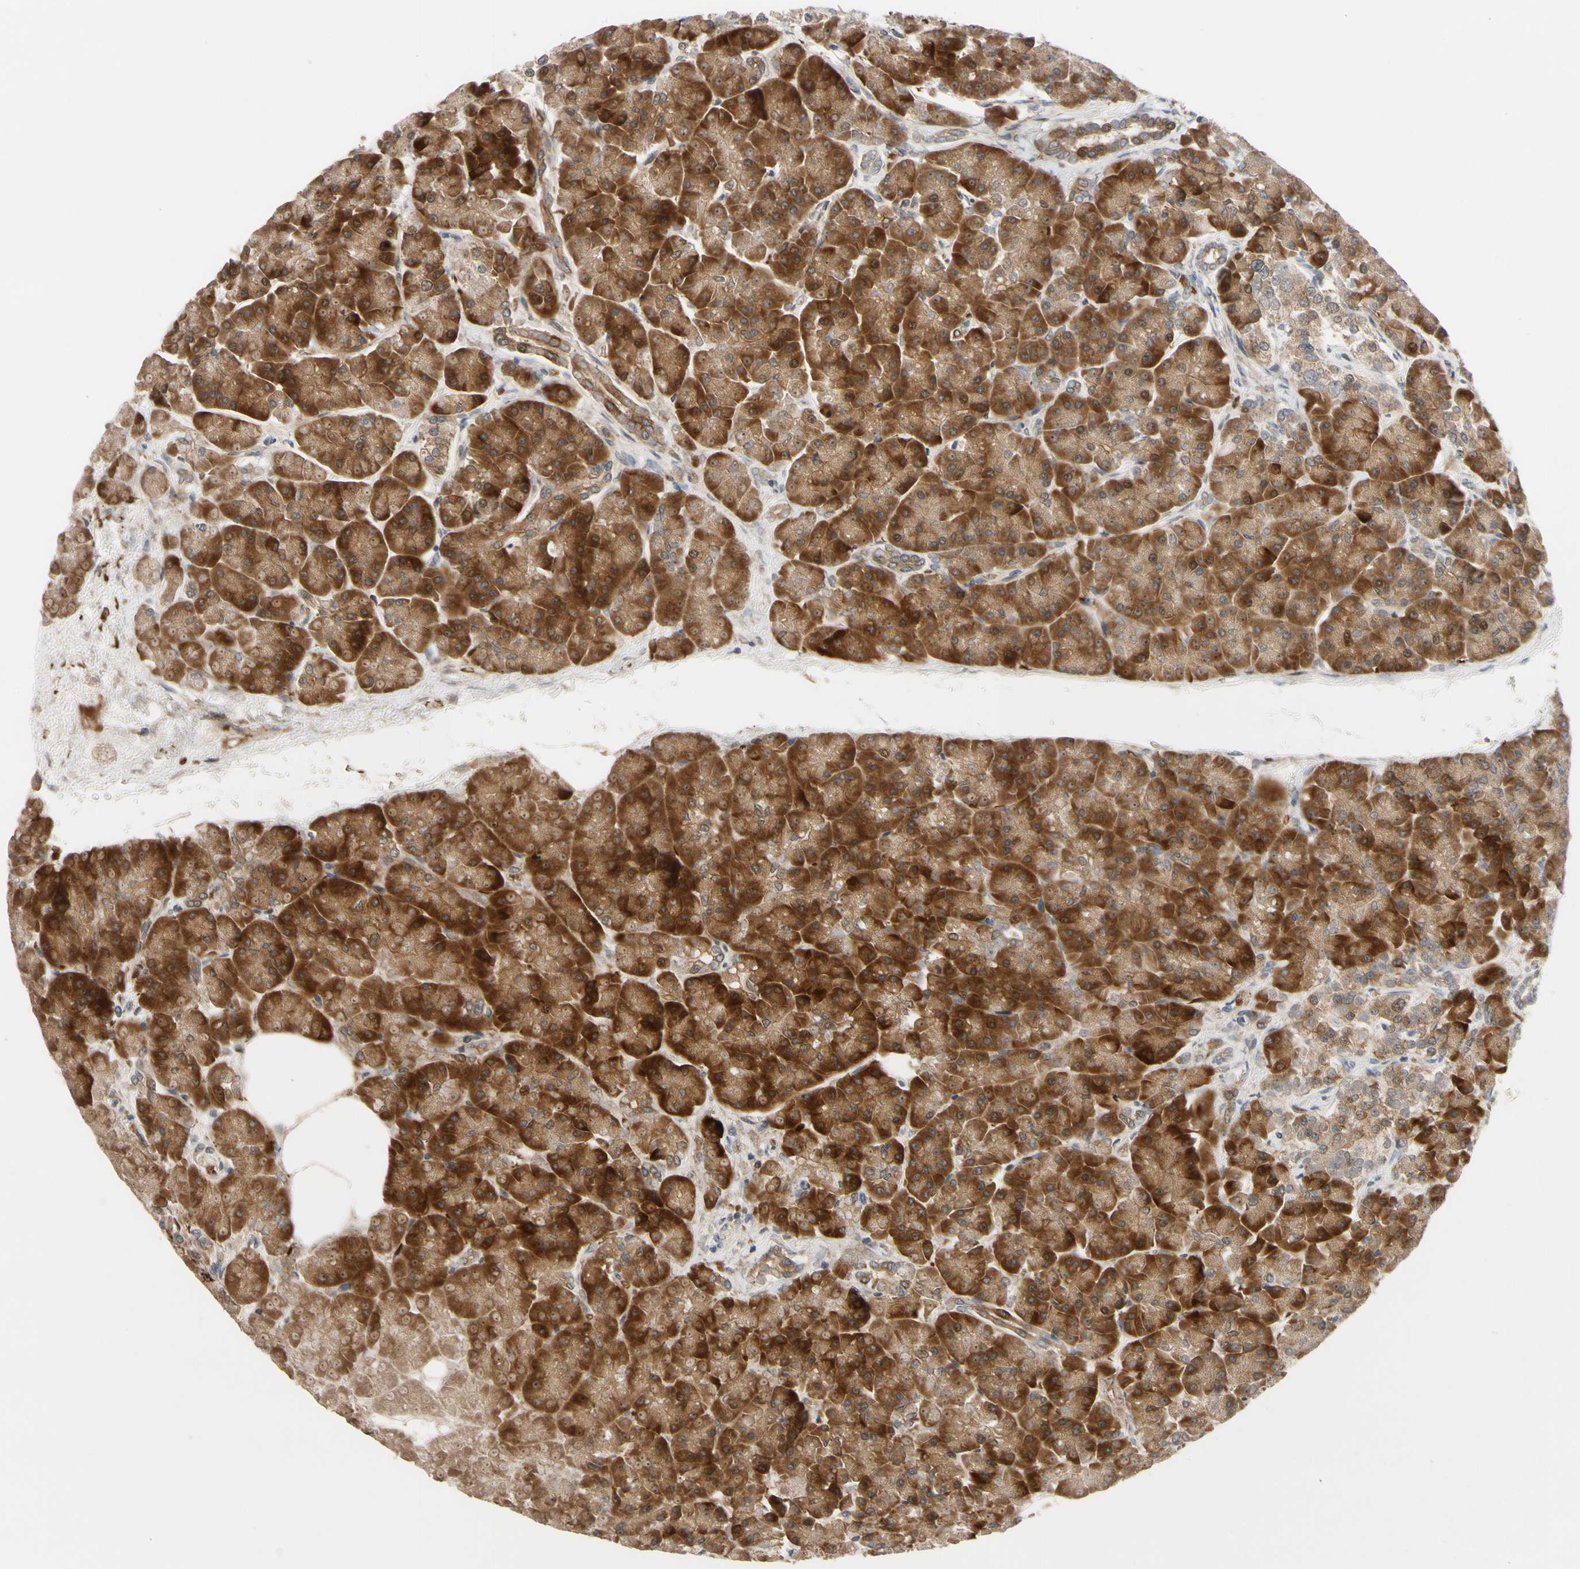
{"staining": {"intensity": "strong", "quantity": ">75%", "location": "cytoplasmic/membranous"}, "tissue": "pancreas", "cell_type": "Exocrine glandular cells", "image_type": "normal", "snomed": [{"axis": "morphology", "description": "Normal tissue, NOS"}, {"axis": "topography", "description": "Pancreas"}], "caption": "Brown immunohistochemical staining in benign pancreas shows strong cytoplasmic/membranous expression in about >75% of exocrine glandular cells.", "gene": "HMGCR", "patient": {"sex": "female", "age": 70}}